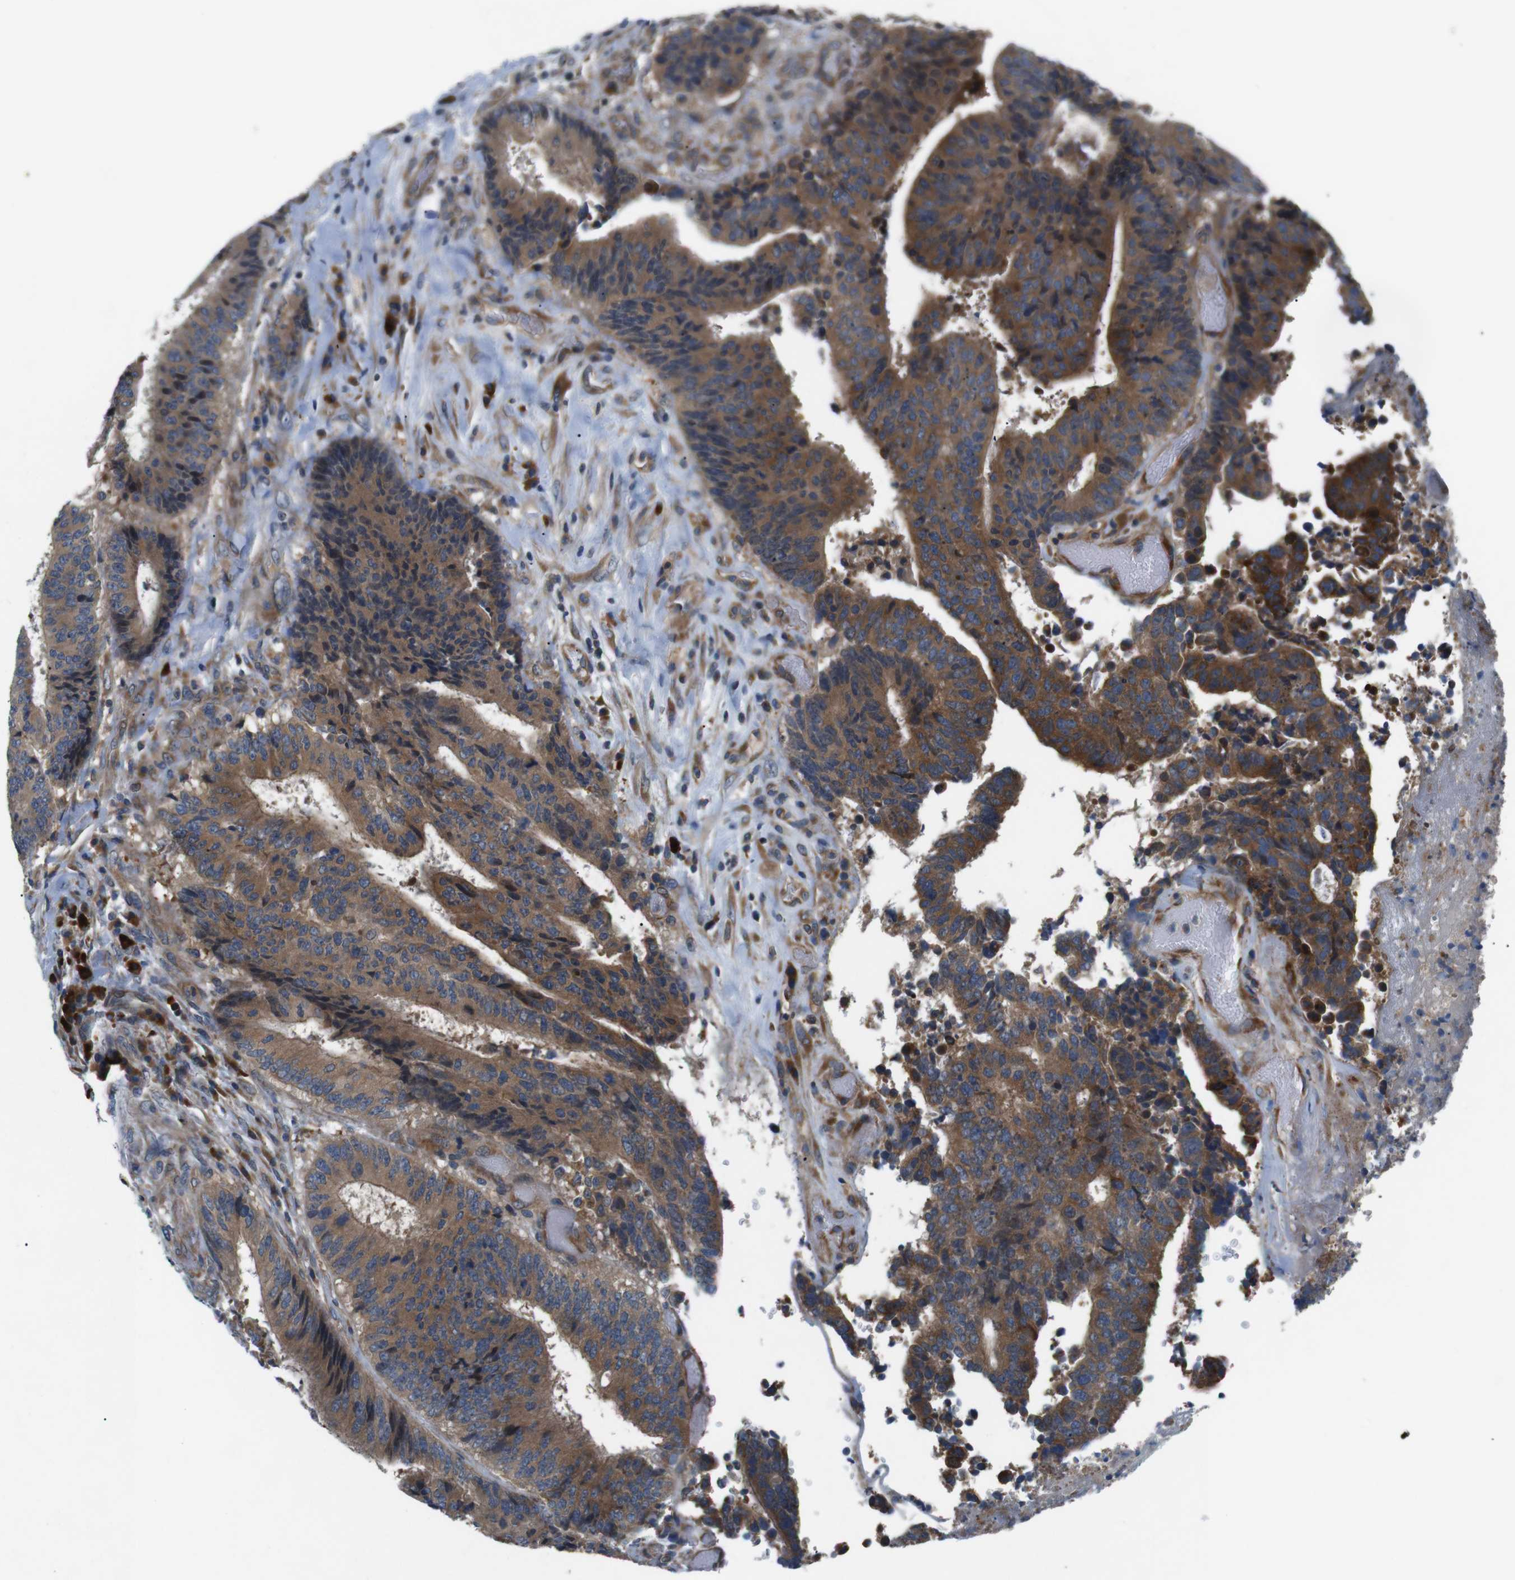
{"staining": {"intensity": "moderate", "quantity": ">75%", "location": "cytoplasmic/membranous"}, "tissue": "colorectal cancer", "cell_type": "Tumor cells", "image_type": "cancer", "snomed": [{"axis": "morphology", "description": "Adenocarcinoma, NOS"}, {"axis": "topography", "description": "Rectum"}], "caption": "A high-resolution micrograph shows immunohistochemistry staining of adenocarcinoma (colorectal), which demonstrates moderate cytoplasmic/membranous staining in about >75% of tumor cells.", "gene": "JAK1", "patient": {"sex": "male", "age": 72}}